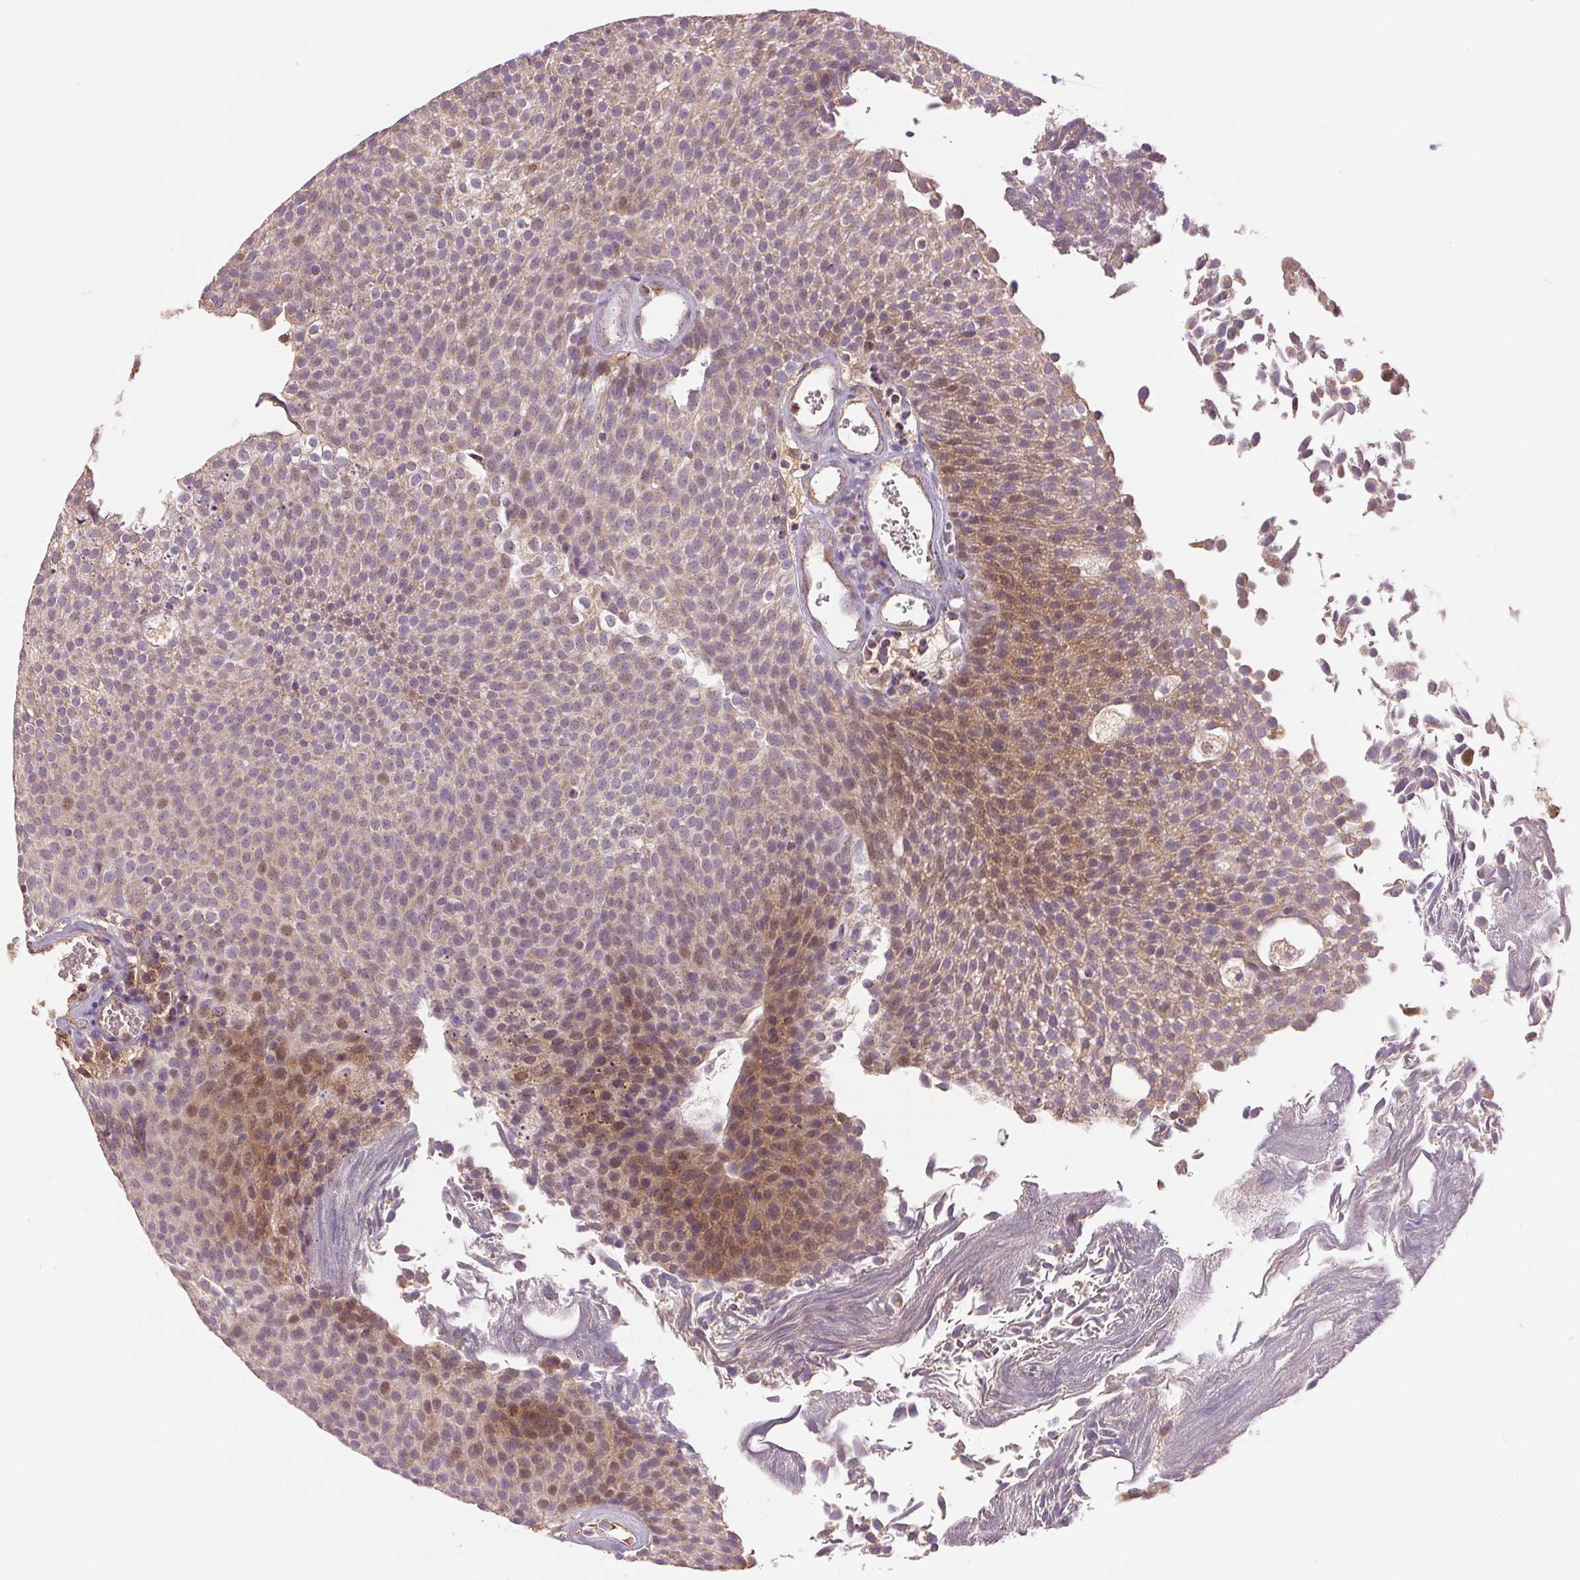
{"staining": {"intensity": "moderate", "quantity": "<25%", "location": "cytoplasmic/membranous,nuclear"}, "tissue": "urothelial cancer", "cell_type": "Tumor cells", "image_type": "cancer", "snomed": [{"axis": "morphology", "description": "Urothelial carcinoma, Low grade"}, {"axis": "topography", "description": "Urinary bladder"}], "caption": "Brown immunohistochemical staining in human urothelial cancer reveals moderate cytoplasmic/membranous and nuclear positivity in approximately <25% of tumor cells.", "gene": "DGUOK", "patient": {"sex": "female", "age": 79}}